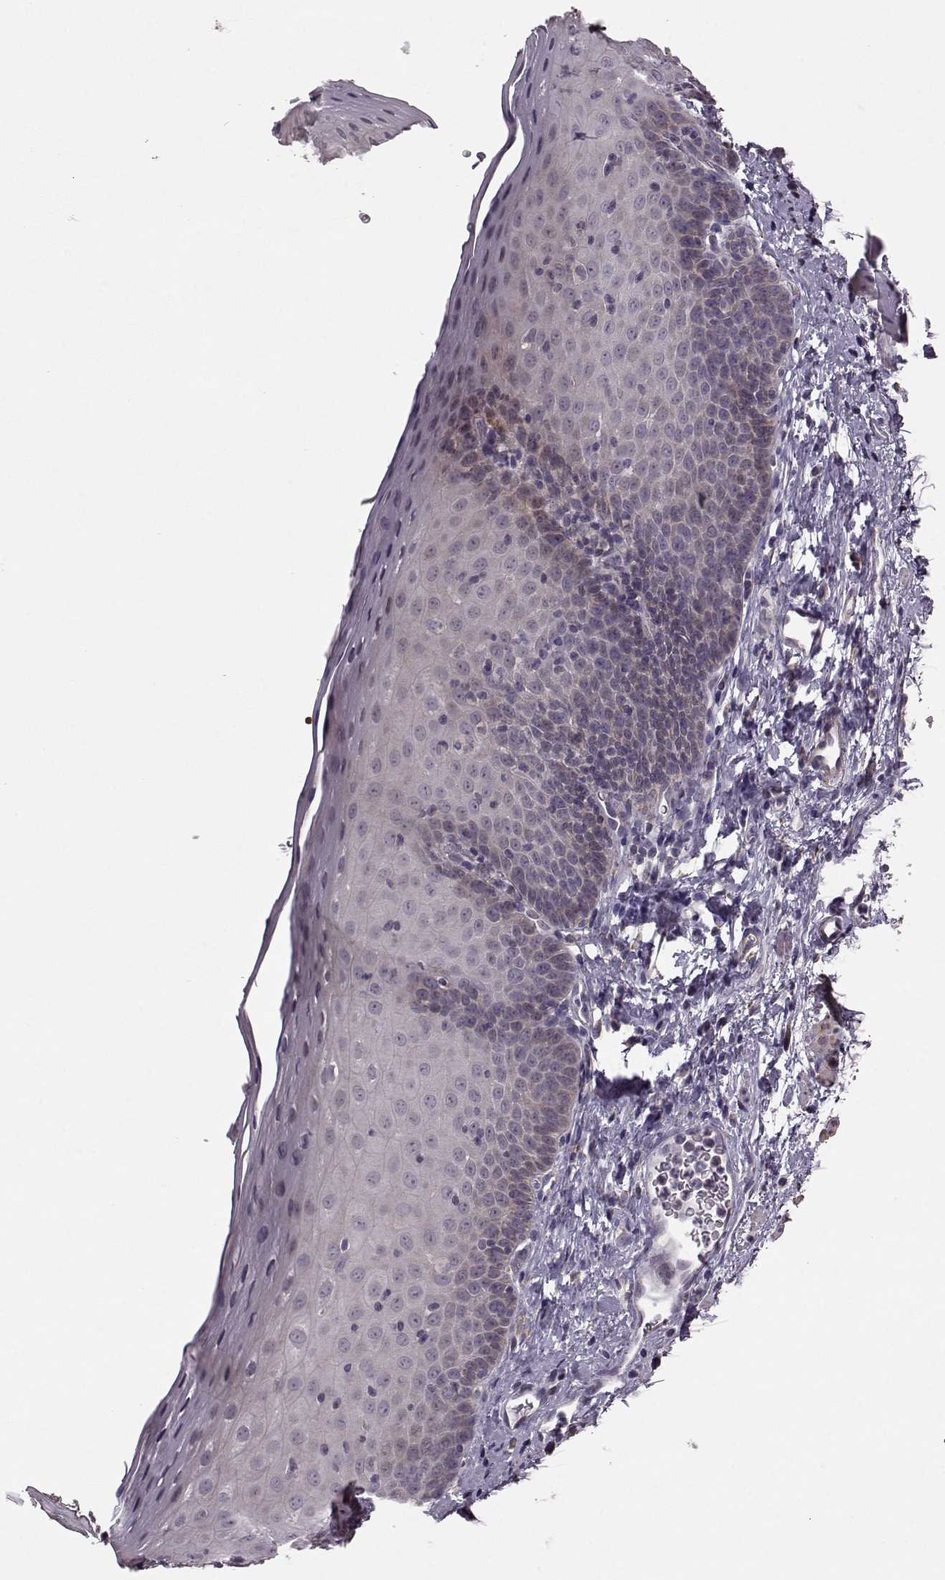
{"staining": {"intensity": "negative", "quantity": "none", "location": "none"}, "tissue": "esophagus", "cell_type": "Squamous epithelial cells", "image_type": "normal", "snomed": [{"axis": "morphology", "description": "Normal tissue, NOS"}, {"axis": "topography", "description": "Esophagus"}], "caption": "Immunohistochemistry (IHC) image of unremarkable esophagus: esophagus stained with DAB reveals no significant protein expression in squamous epithelial cells.", "gene": "PUDP", "patient": {"sex": "female", "age": 64}}